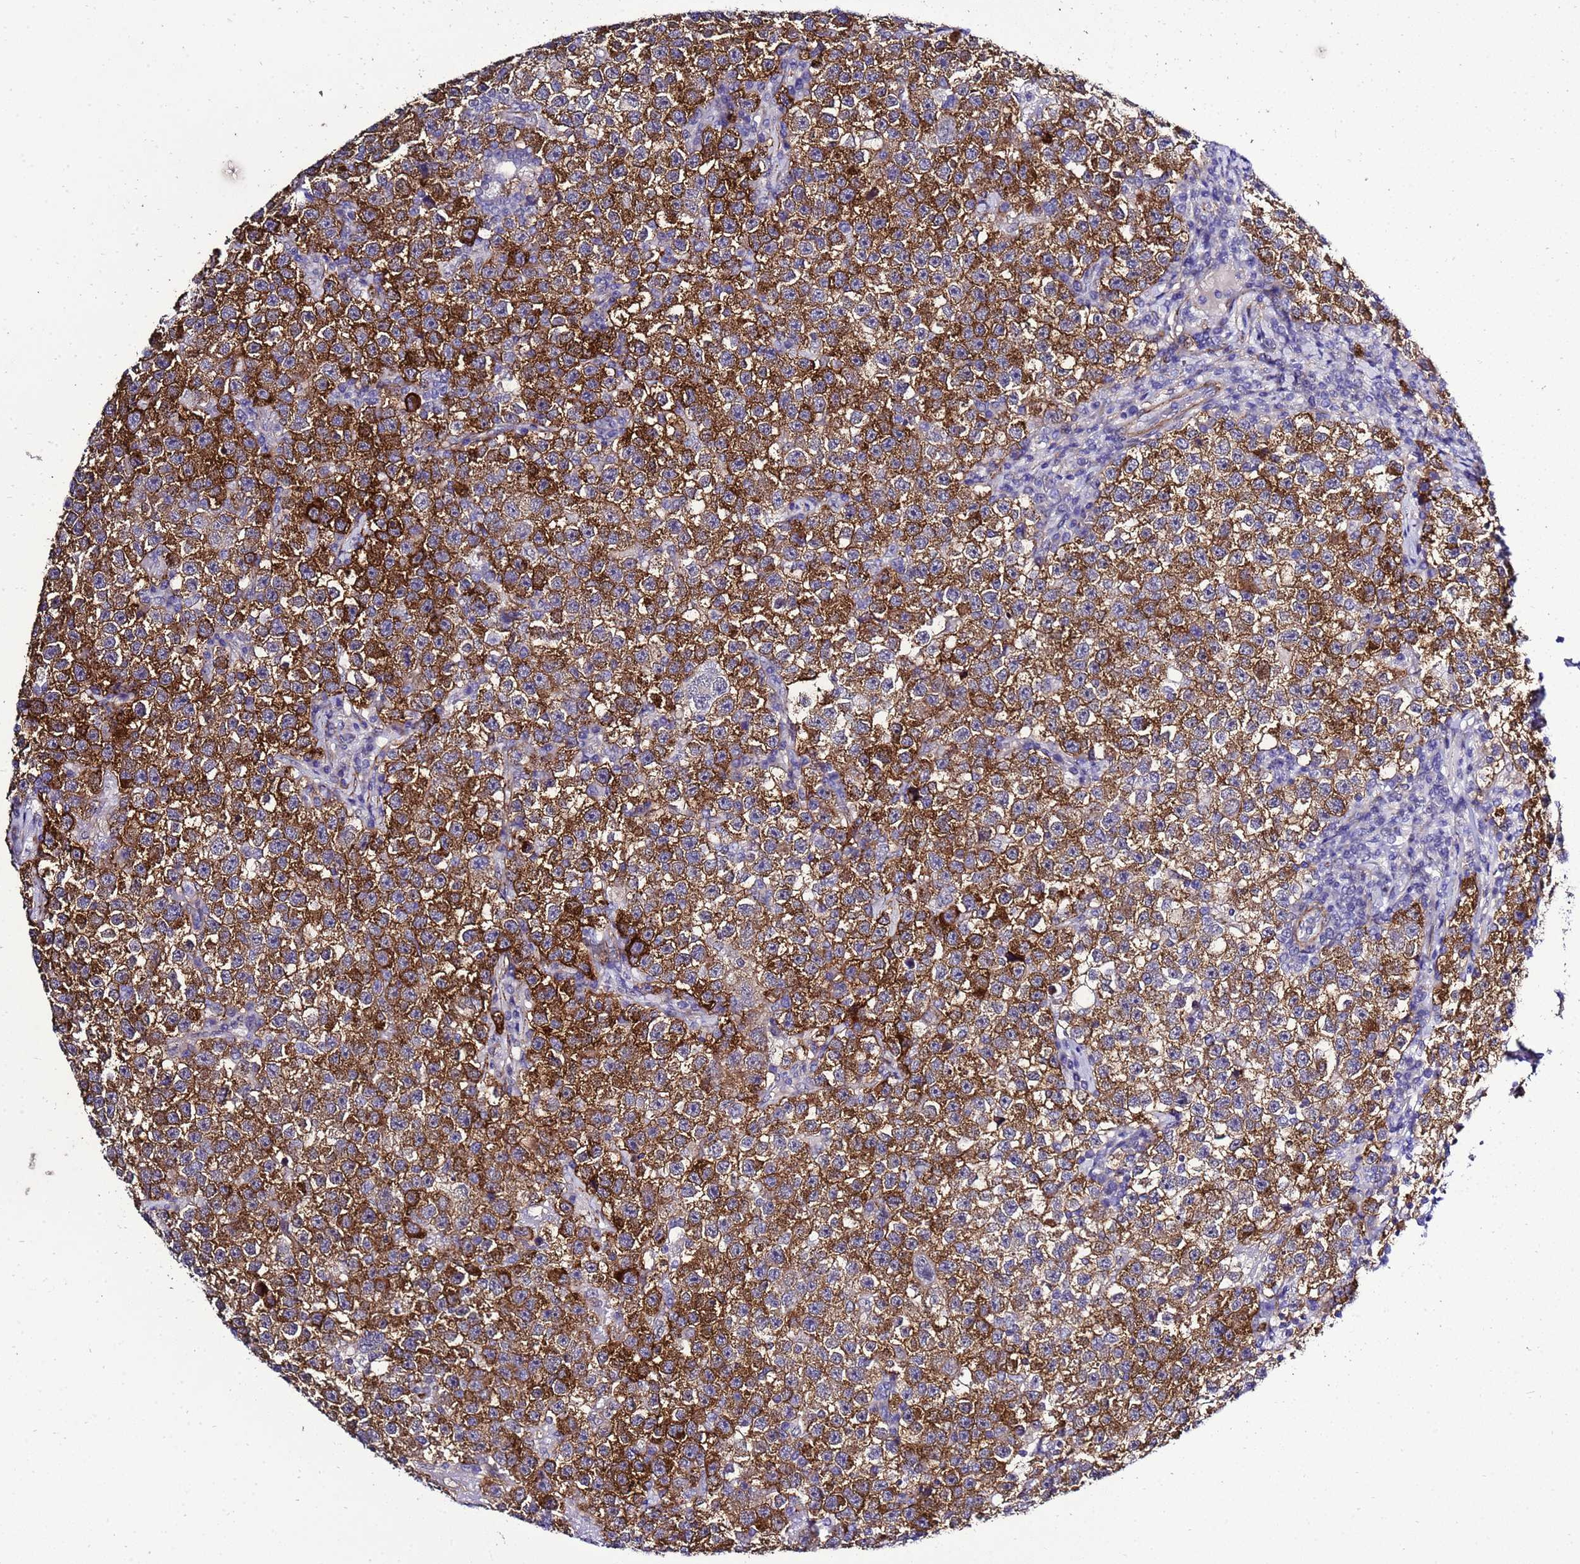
{"staining": {"intensity": "strong", "quantity": ">75%", "location": "cytoplasmic/membranous"}, "tissue": "testis cancer", "cell_type": "Tumor cells", "image_type": "cancer", "snomed": [{"axis": "morphology", "description": "Seminoma, NOS"}, {"axis": "topography", "description": "Testis"}], "caption": "IHC image of neoplastic tissue: testis cancer (seminoma) stained using immunohistochemistry (IHC) exhibits high levels of strong protein expression localized specifically in the cytoplasmic/membranous of tumor cells, appearing as a cytoplasmic/membranous brown color.", "gene": "GZF1", "patient": {"sex": "male", "age": 22}}